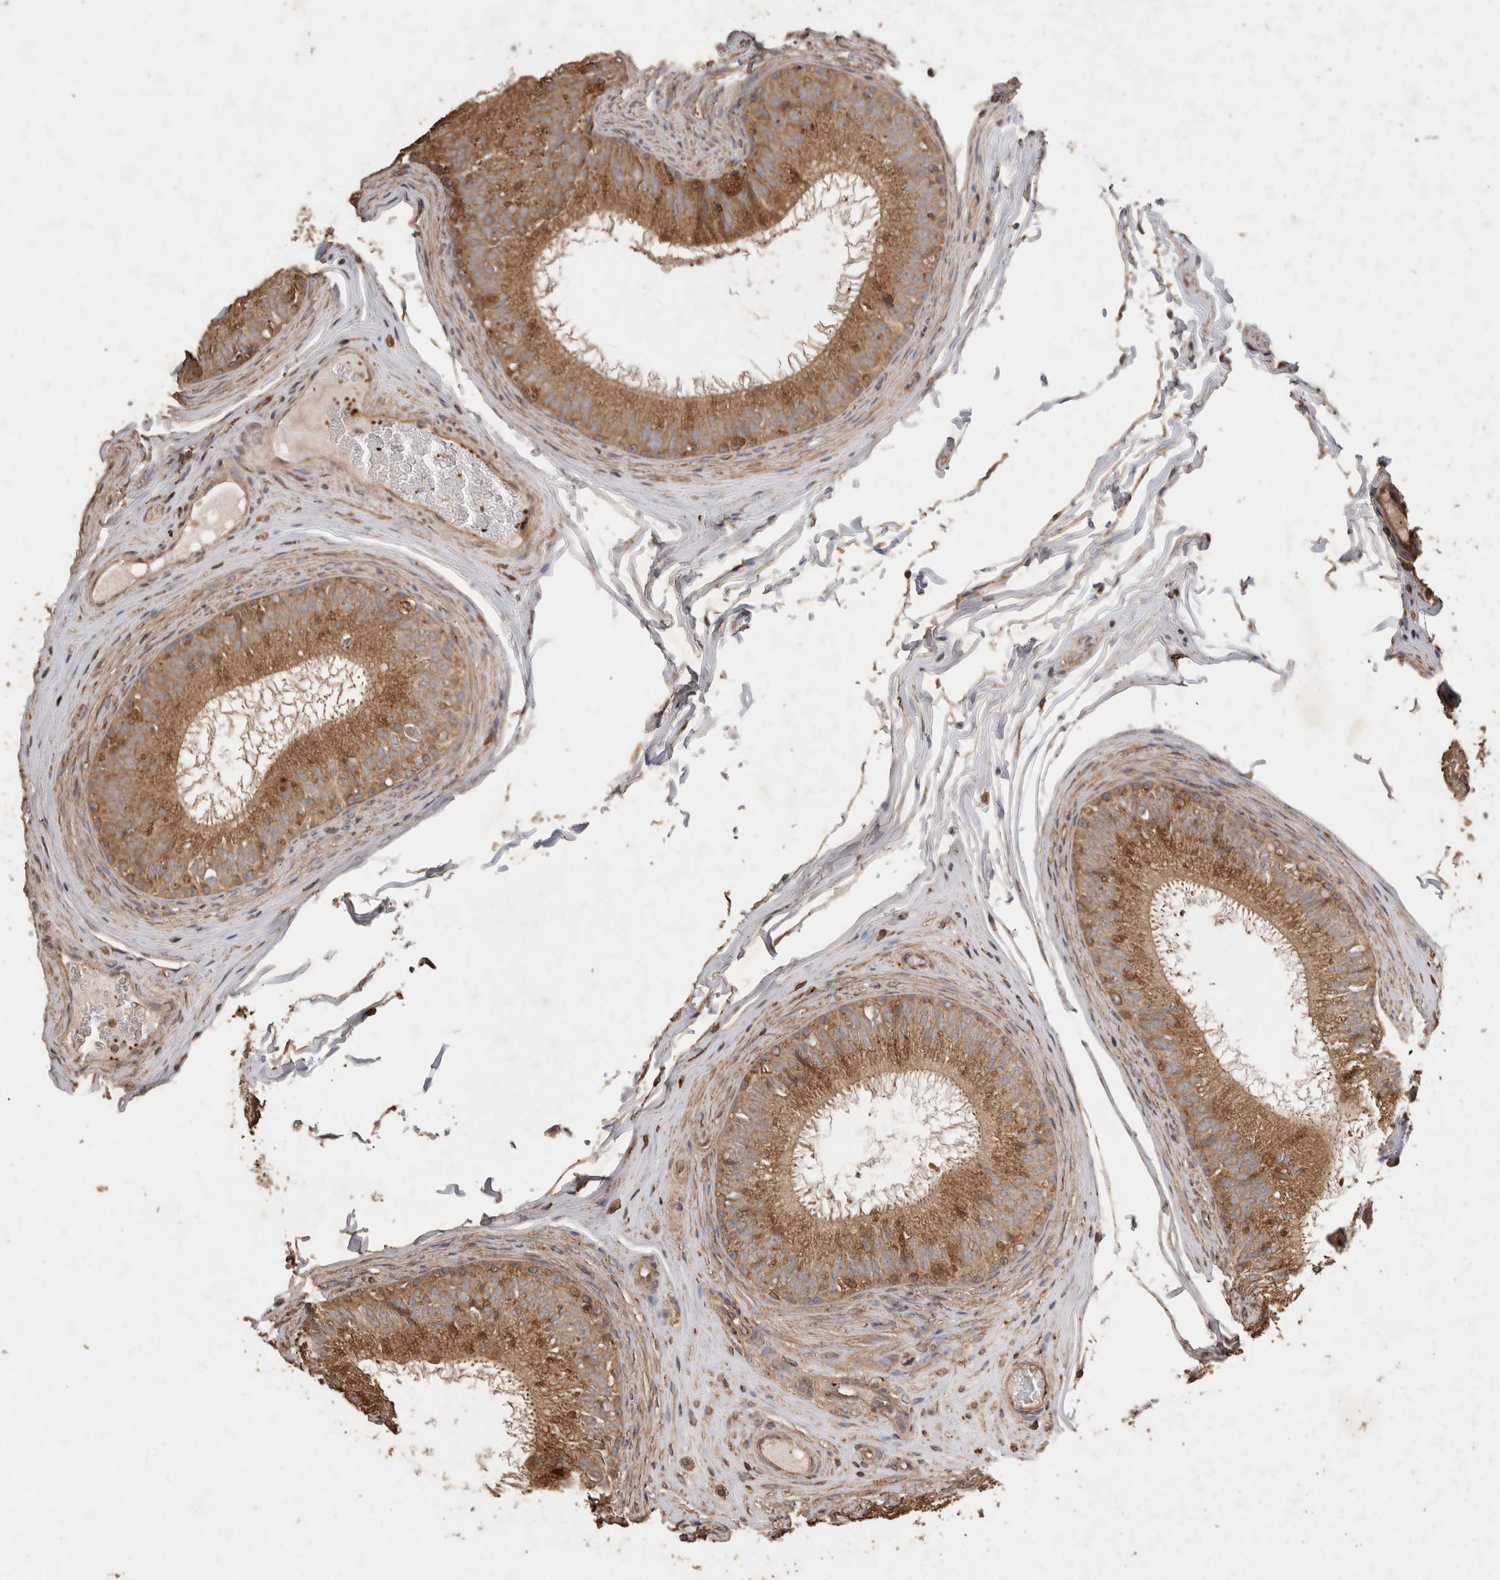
{"staining": {"intensity": "moderate", "quantity": ">75%", "location": "cytoplasmic/membranous"}, "tissue": "epididymis", "cell_type": "Glandular cells", "image_type": "normal", "snomed": [{"axis": "morphology", "description": "Normal tissue, NOS"}, {"axis": "topography", "description": "Epididymis"}], "caption": "Protein staining displays moderate cytoplasmic/membranous expression in about >75% of glandular cells in unremarkable epididymis. (brown staining indicates protein expression, while blue staining denotes nuclei).", "gene": "SNX31", "patient": {"sex": "male", "age": 32}}